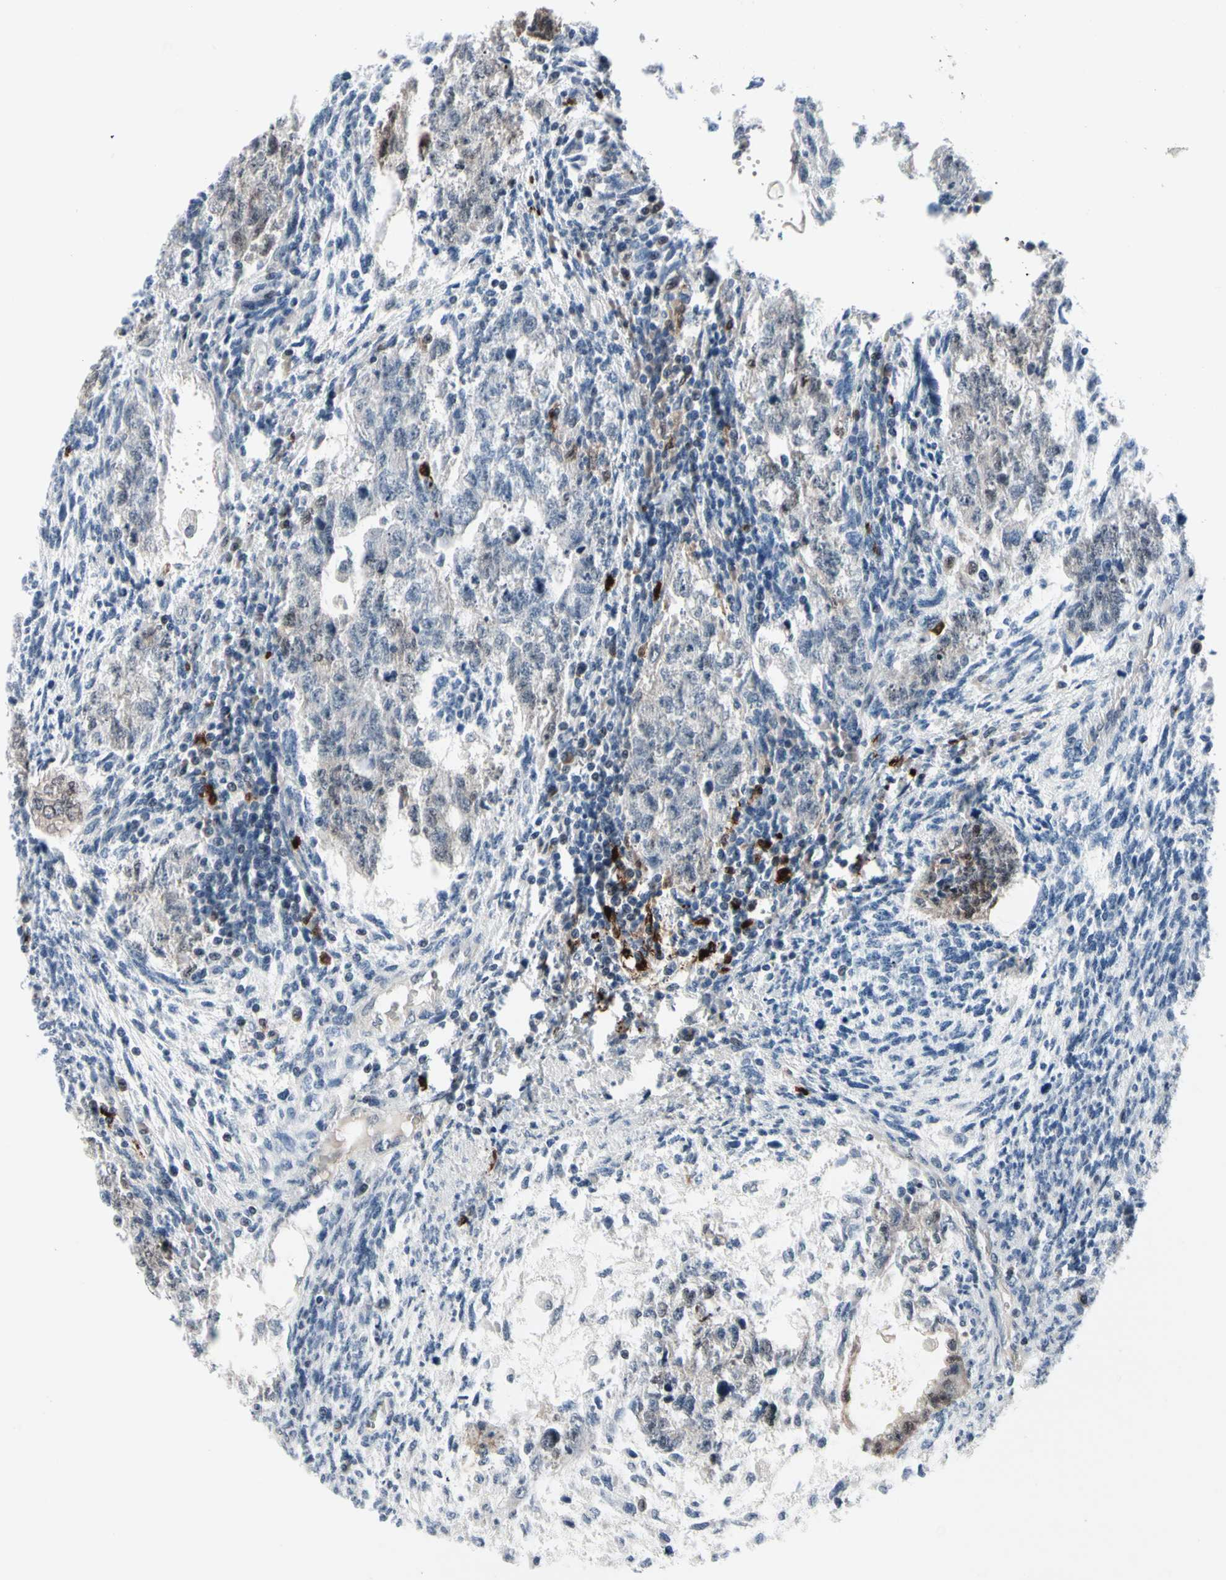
{"staining": {"intensity": "negative", "quantity": "none", "location": "none"}, "tissue": "testis cancer", "cell_type": "Tumor cells", "image_type": "cancer", "snomed": [{"axis": "morphology", "description": "Normal tissue, NOS"}, {"axis": "morphology", "description": "Carcinoma, Embryonal, NOS"}, {"axis": "topography", "description": "Testis"}], "caption": "An immunohistochemistry (IHC) photomicrograph of embryonal carcinoma (testis) is shown. There is no staining in tumor cells of embryonal carcinoma (testis).", "gene": "TXN", "patient": {"sex": "male", "age": 36}}